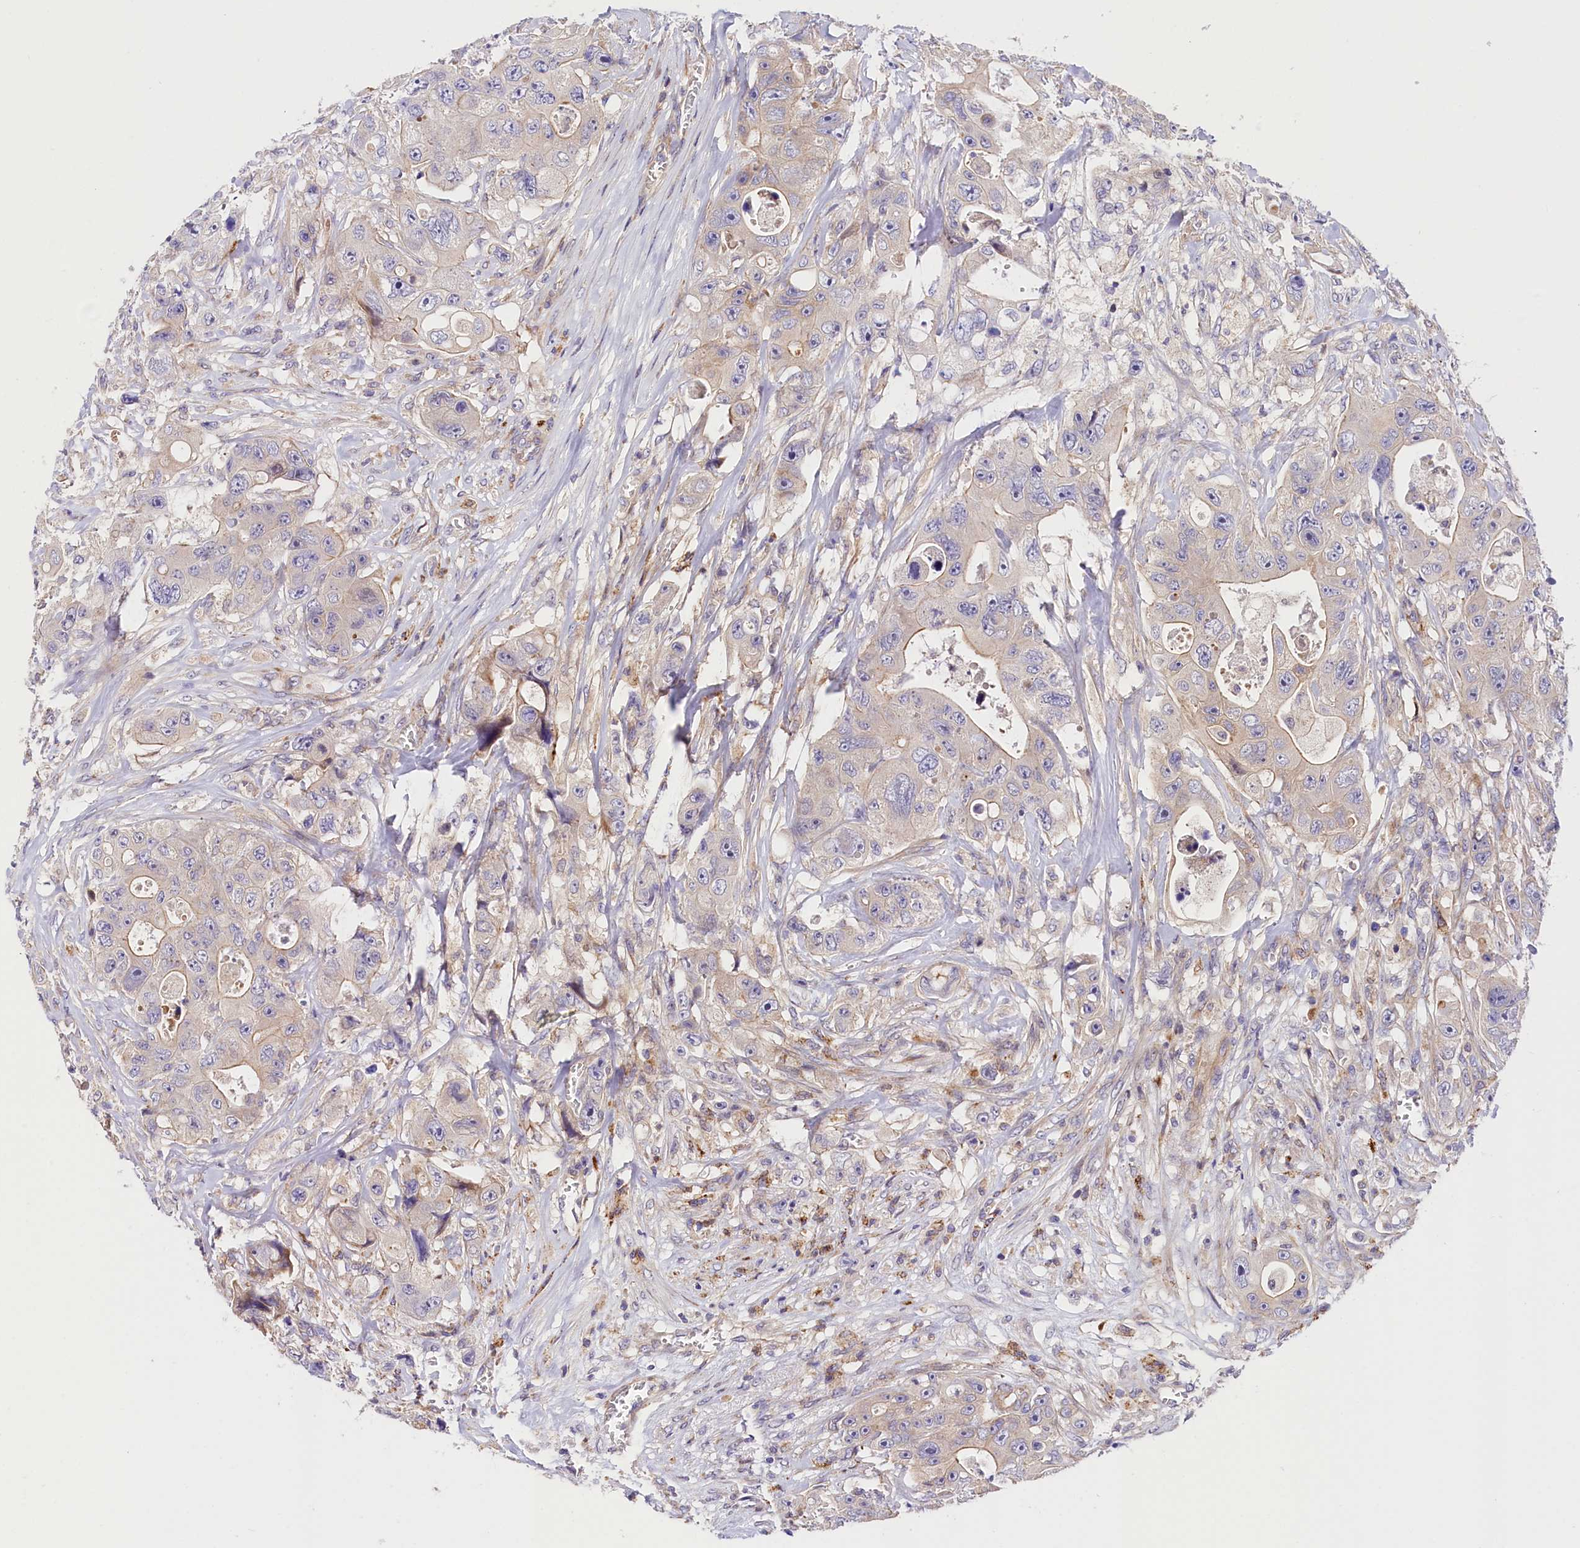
{"staining": {"intensity": "weak", "quantity": "<25%", "location": "cytoplasmic/membranous"}, "tissue": "colorectal cancer", "cell_type": "Tumor cells", "image_type": "cancer", "snomed": [{"axis": "morphology", "description": "Adenocarcinoma, NOS"}, {"axis": "topography", "description": "Colon"}], "caption": "High power microscopy micrograph of an immunohistochemistry (IHC) histopathology image of adenocarcinoma (colorectal), revealing no significant staining in tumor cells.", "gene": "ARMC6", "patient": {"sex": "female", "age": 46}}